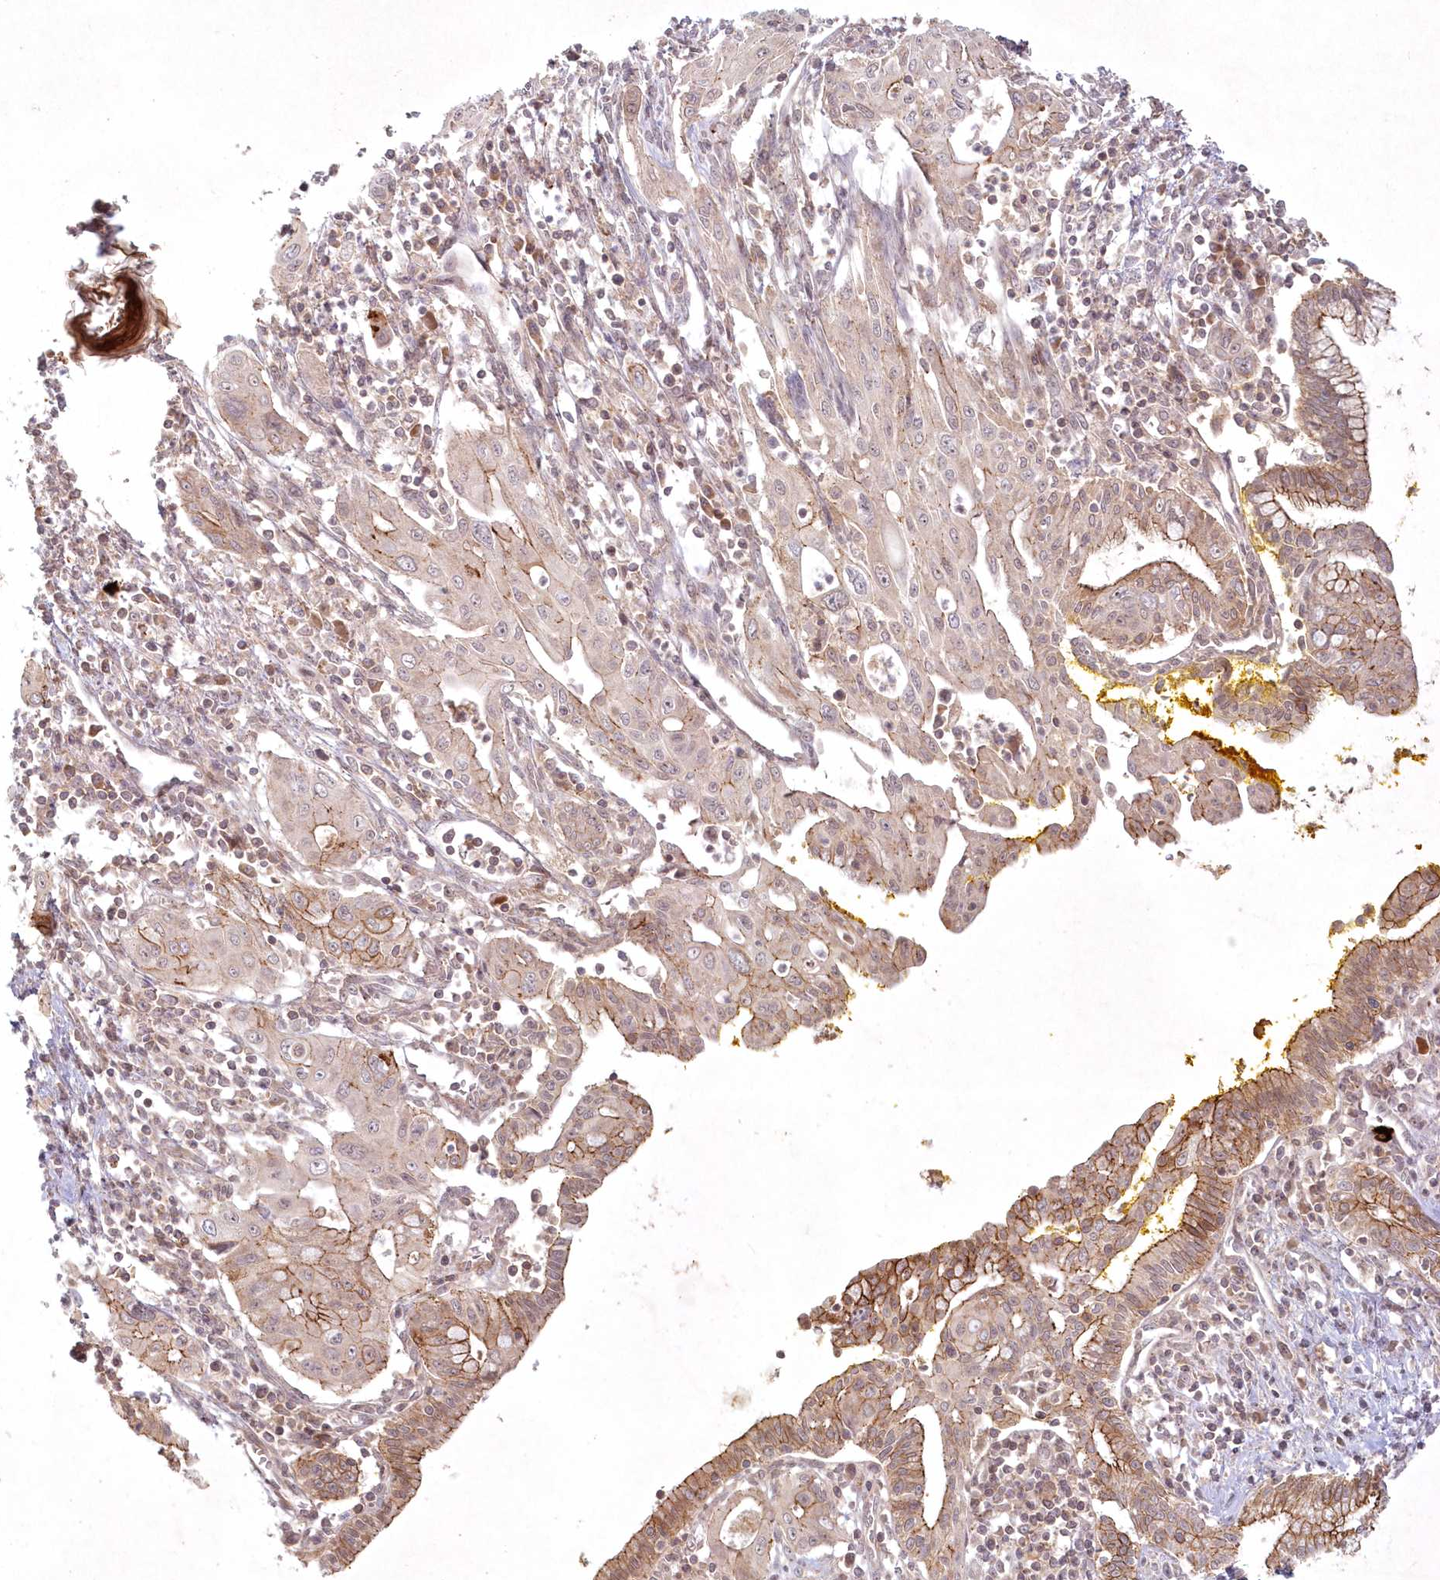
{"staining": {"intensity": "moderate", "quantity": "25%-75%", "location": "cytoplasmic/membranous"}, "tissue": "pancreatic cancer", "cell_type": "Tumor cells", "image_type": "cancer", "snomed": [{"axis": "morphology", "description": "Adenocarcinoma, NOS"}, {"axis": "topography", "description": "Pancreas"}], "caption": "A brown stain shows moderate cytoplasmic/membranous expression of a protein in human pancreatic cancer tumor cells. (Stains: DAB in brown, nuclei in blue, Microscopy: brightfield microscopy at high magnification).", "gene": "TOGARAM2", "patient": {"sex": "male", "age": 58}}